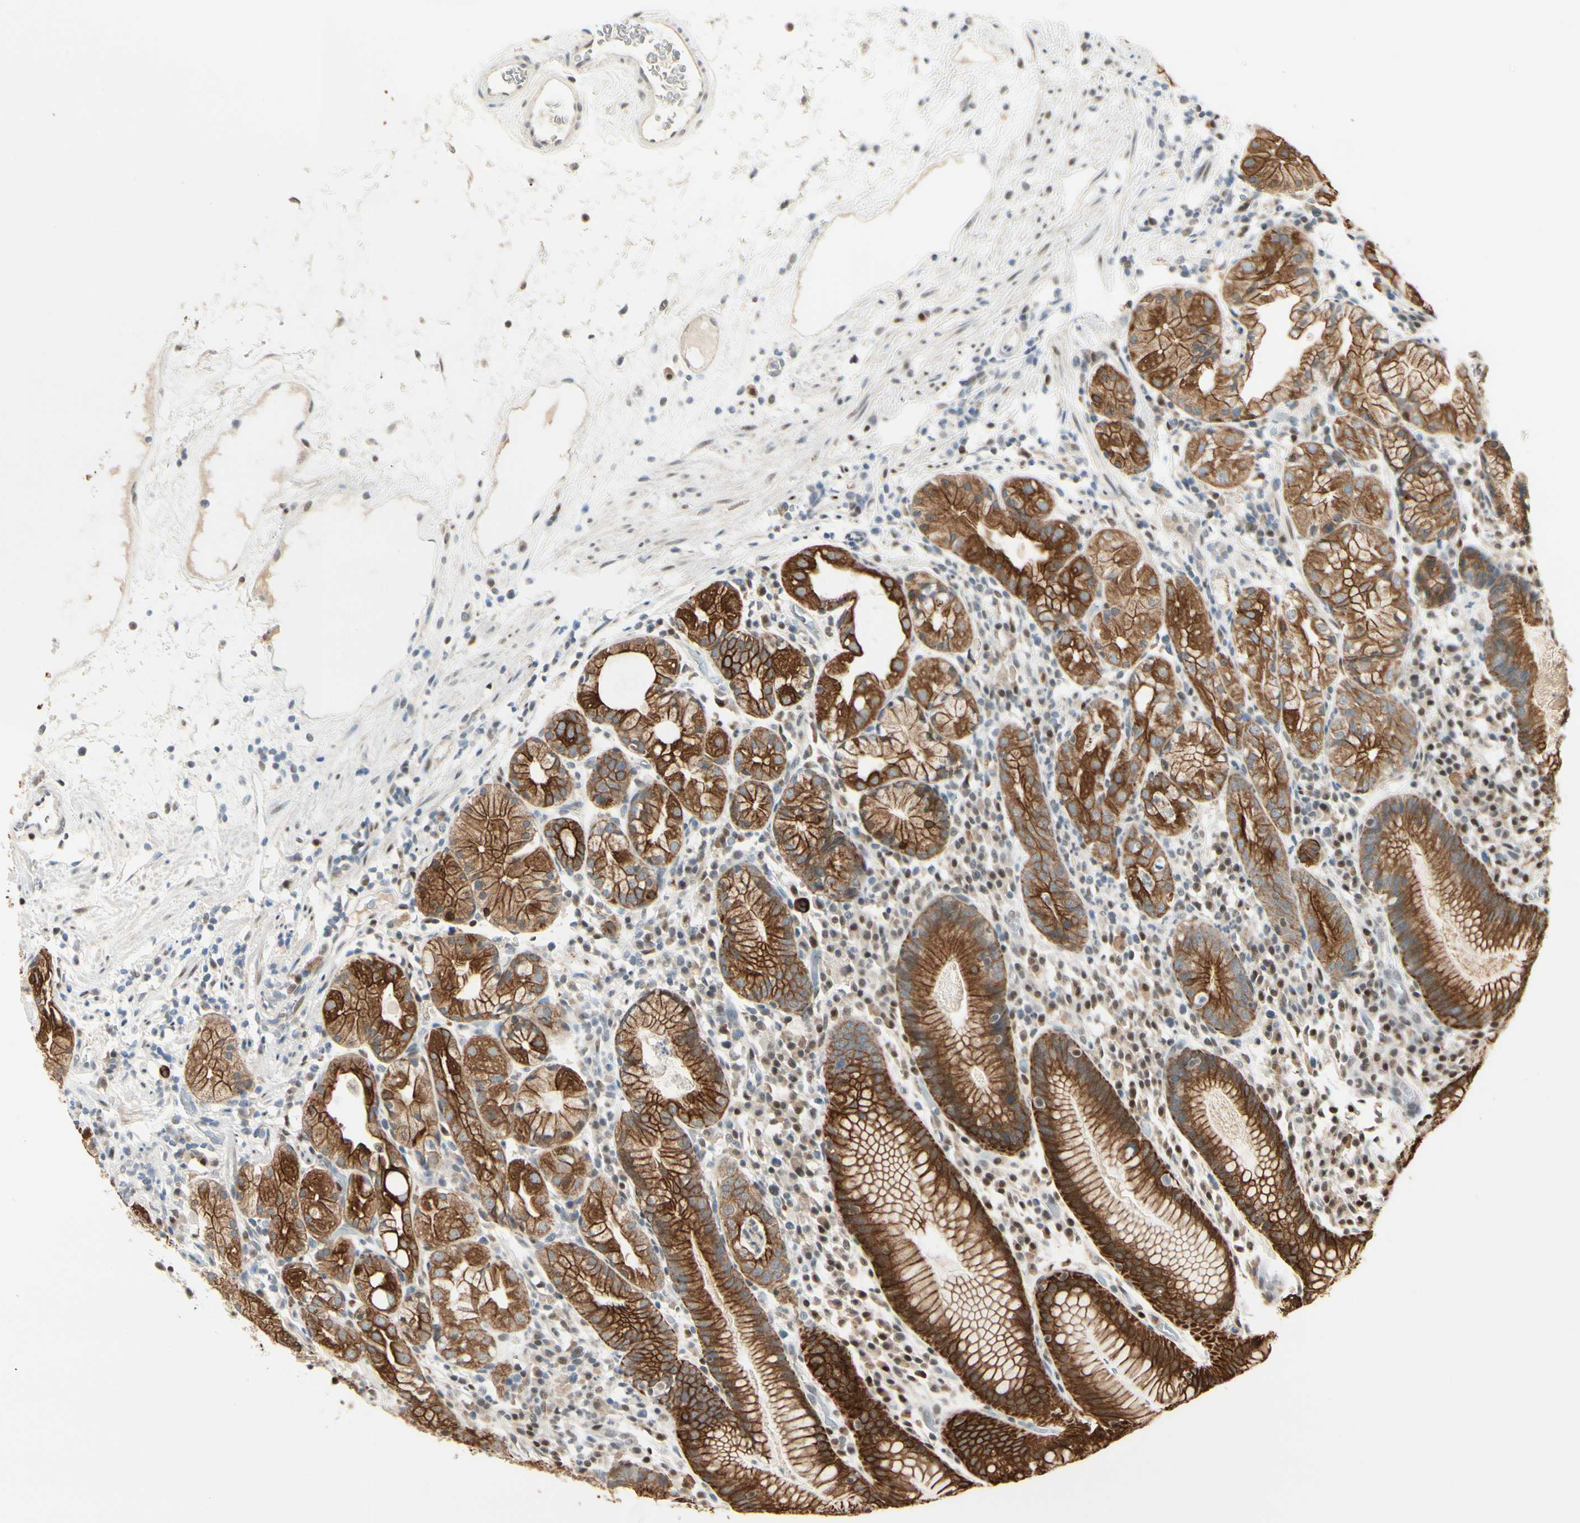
{"staining": {"intensity": "strong", "quantity": ">75%", "location": "cytoplasmic/membranous"}, "tissue": "stomach", "cell_type": "Glandular cells", "image_type": "normal", "snomed": [{"axis": "morphology", "description": "Normal tissue, NOS"}, {"axis": "topography", "description": "Stomach"}, {"axis": "topography", "description": "Stomach, lower"}], "caption": "Immunohistochemistry (DAB) staining of normal human stomach shows strong cytoplasmic/membranous protein staining in about >75% of glandular cells.", "gene": "ATXN1", "patient": {"sex": "female", "age": 75}}